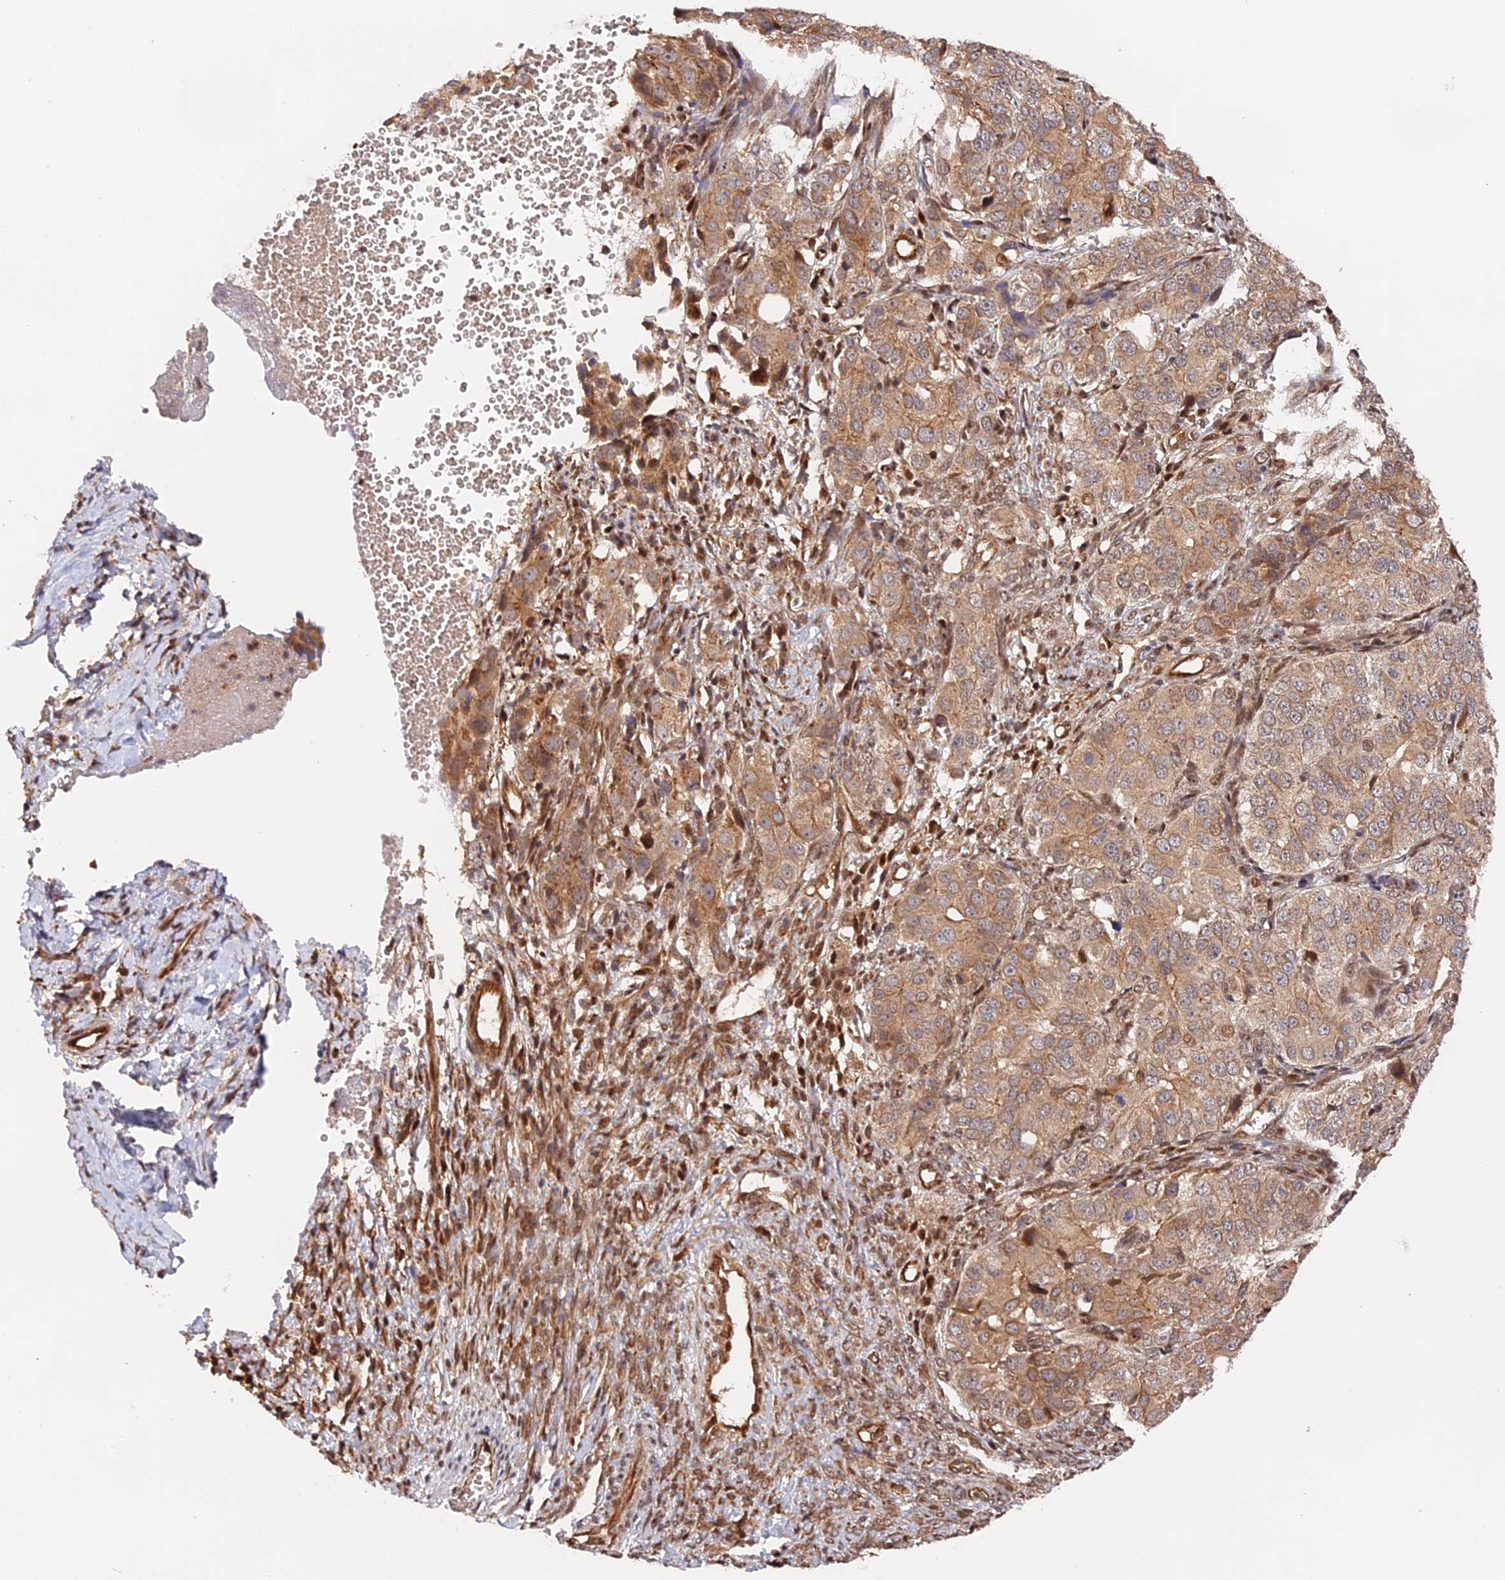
{"staining": {"intensity": "moderate", "quantity": ">75%", "location": "cytoplasmic/membranous"}, "tissue": "ovarian cancer", "cell_type": "Tumor cells", "image_type": "cancer", "snomed": [{"axis": "morphology", "description": "Carcinoma, endometroid"}, {"axis": "topography", "description": "Ovary"}], "caption": "Immunohistochemical staining of human ovarian cancer (endometroid carcinoma) shows medium levels of moderate cytoplasmic/membranous expression in approximately >75% of tumor cells.", "gene": "ANKRD24", "patient": {"sex": "female", "age": 51}}